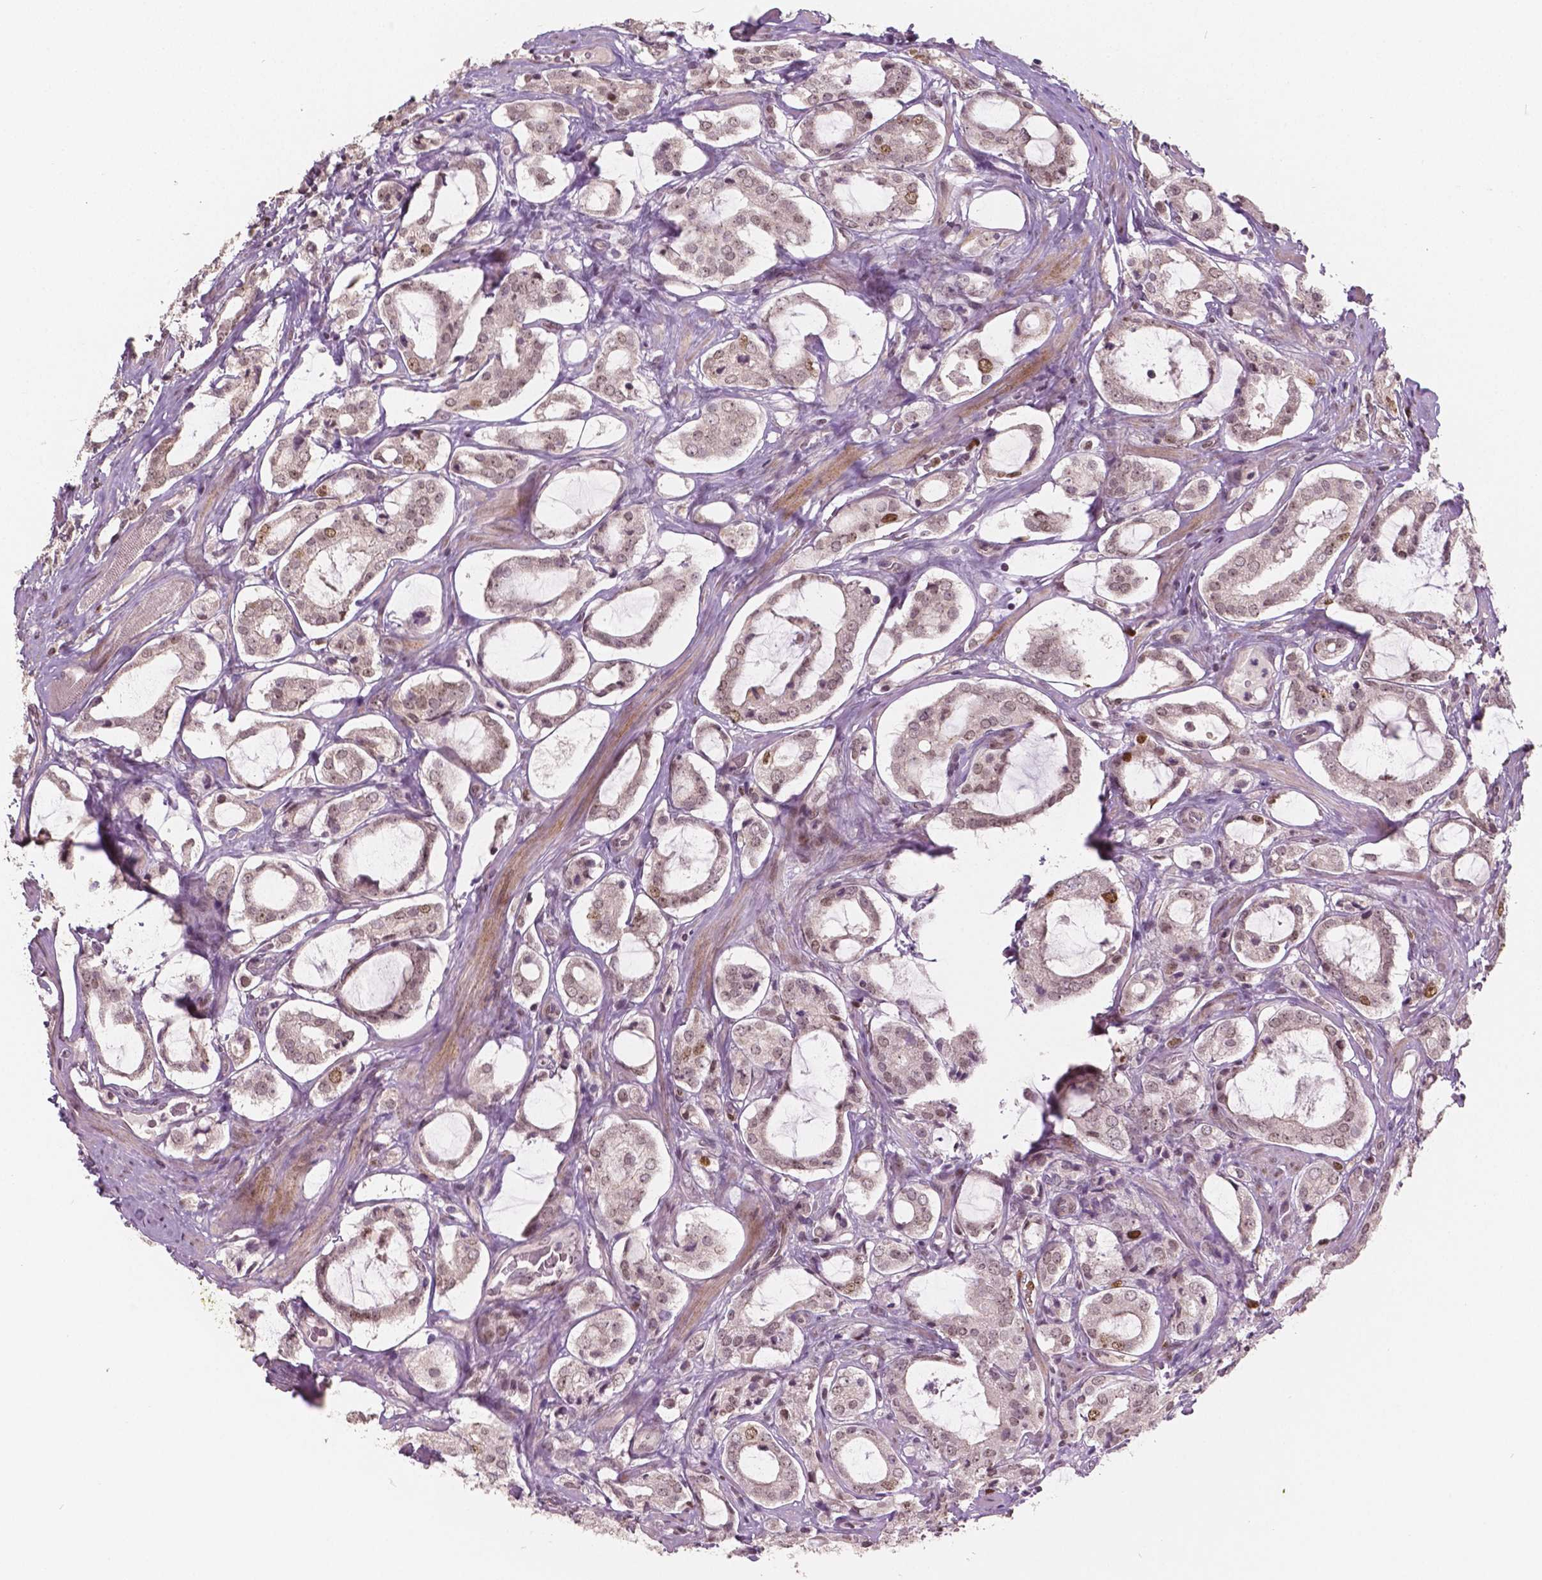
{"staining": {"intensity": "moderate", "quantity": ">75%", "location": "cytoplasmic/membranous,nuclear"}, "tissue": "prostate cancer", "cell_type": "Tumor cells", "image_type": "cancer", "snomed": [{"axis": "morphology", "description": "Adenocarcinoma, NOS"}, {"axis": "topography", "description": "Prostate"}], "caption": "Immunohistochemistry (DAB (3,3'-diaminobenzidine)) staining of human prostate cancer (adenocarcinoma) displays moderate cytoplasmic/membranous and nuclear protein staining in approximately >75% of tumor cells.", "gene": "NSD2", "patient": {"sex": "male", "age": 66}}